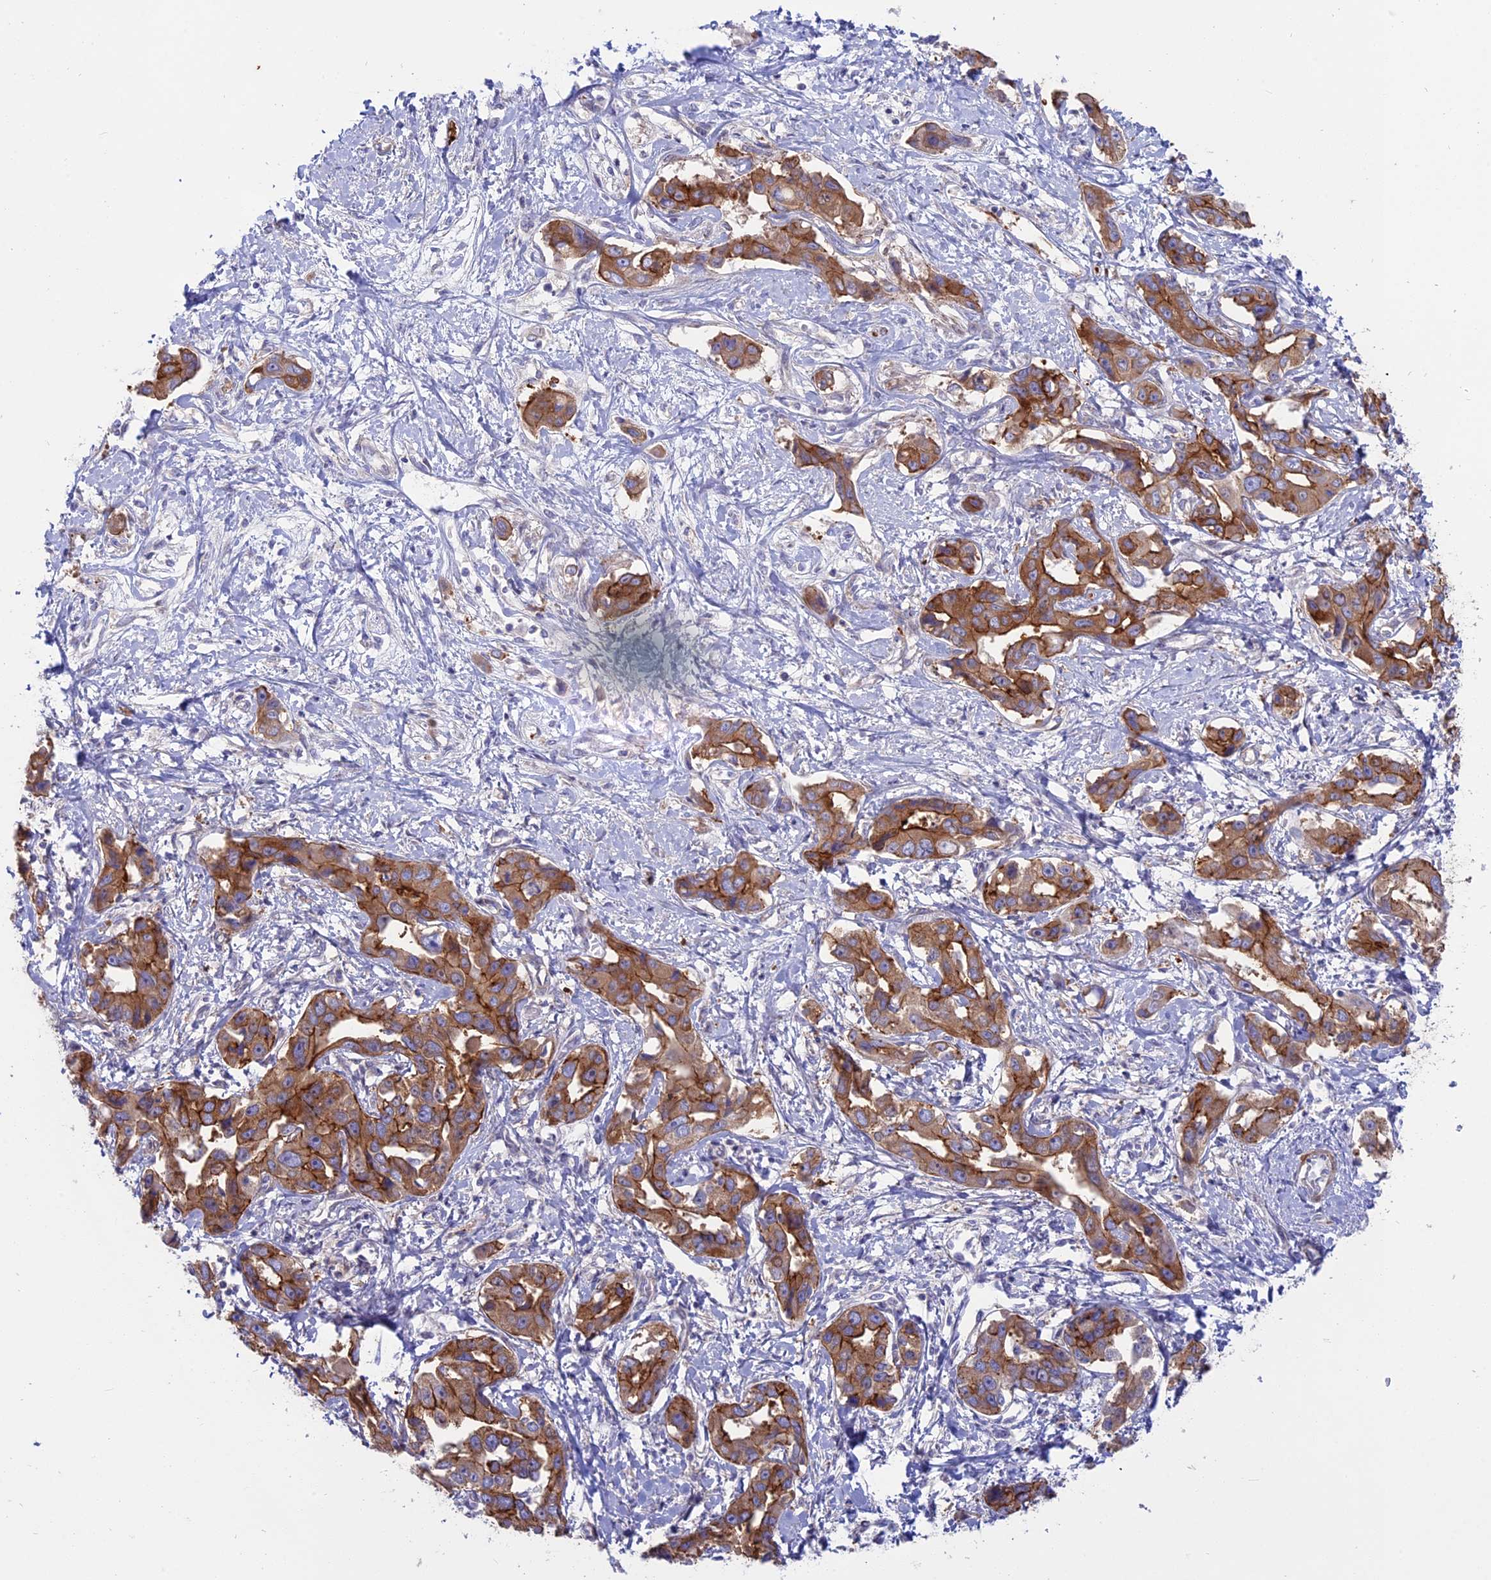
{"staining": {"intensity": "strong", "quantity": ">75%", "location": "cytoplasmic/membranous"}, "tissue": "liver cancer", "cell_type": "Tumor cells", "image_type": "cancer", "snomed": [{"axis": "morphology", "description": "Cholangiocarcinoma"}, {"axis": "topography", "description": "Liver"}], "caption": "DAB (3,3'-diaminobenzidine) immunohistochemical staining of liver cholangiocarcinoma shows strong cytoplasmic/membranous protein staining in about >75% of tumor cells.", "gene": "MYO5B", "patient": {"sex": "male", "age": 59}}